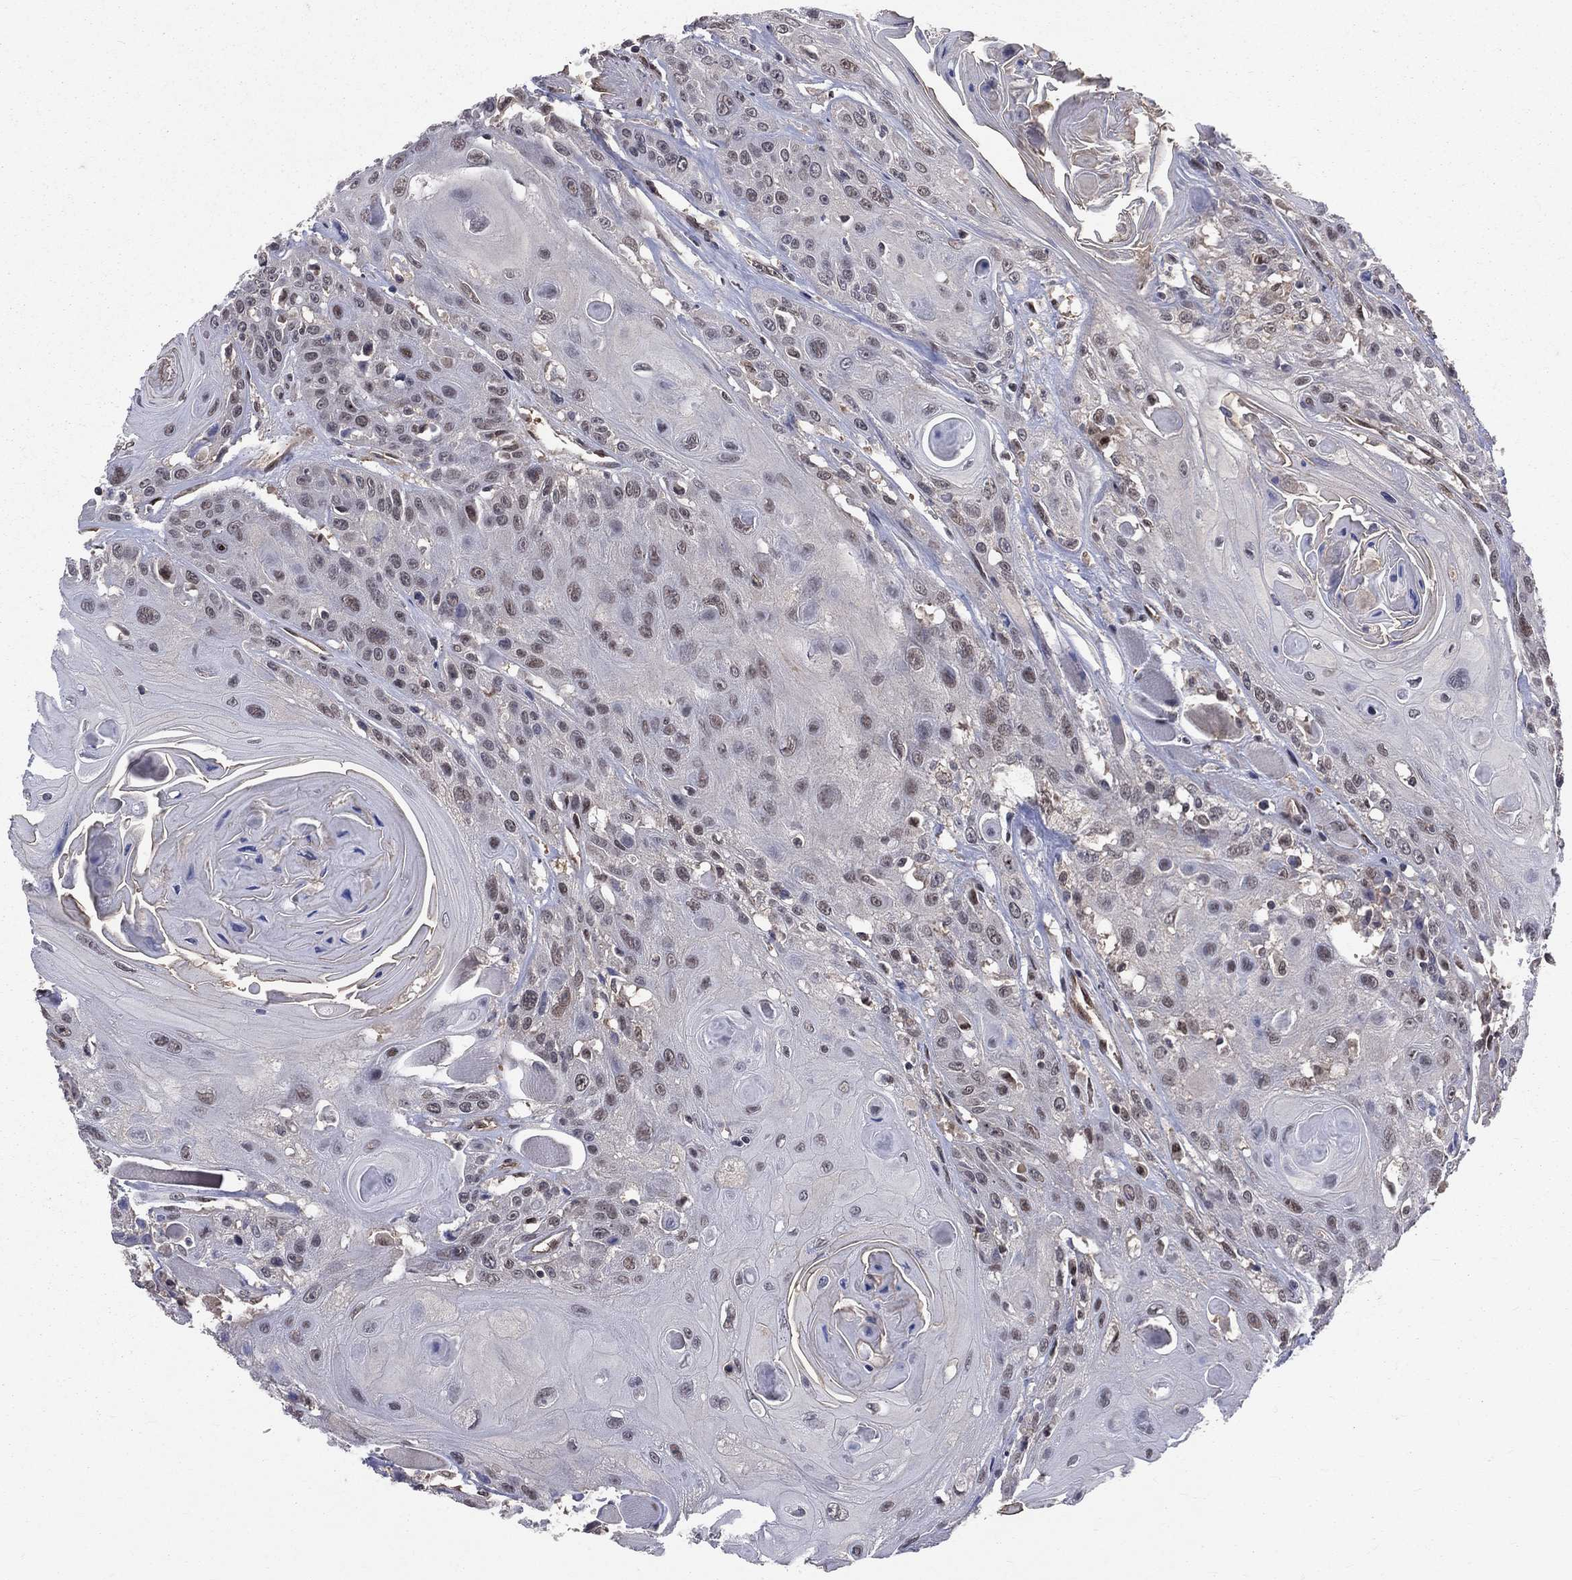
{"staining": {"intensity": "weak", "quantity": "<25%", "location": "nuclear"}, "tissue": "head and neck cancer", "cell_type": "Tumor cells", "image_type": "cancer", "snomed": [{"axis": "morphology", "description": "Squamous cell carcinoma, NOS"}, {"axis": "topography", "description": "Head-Neck"}], "caption": "Histopathology image shows no protein staining in tumor cells of head and neck cancer (squamous cell carcinoma) tissue.", "gene": "GMPR2", "patient": {"sex": "female", "age": 59}}